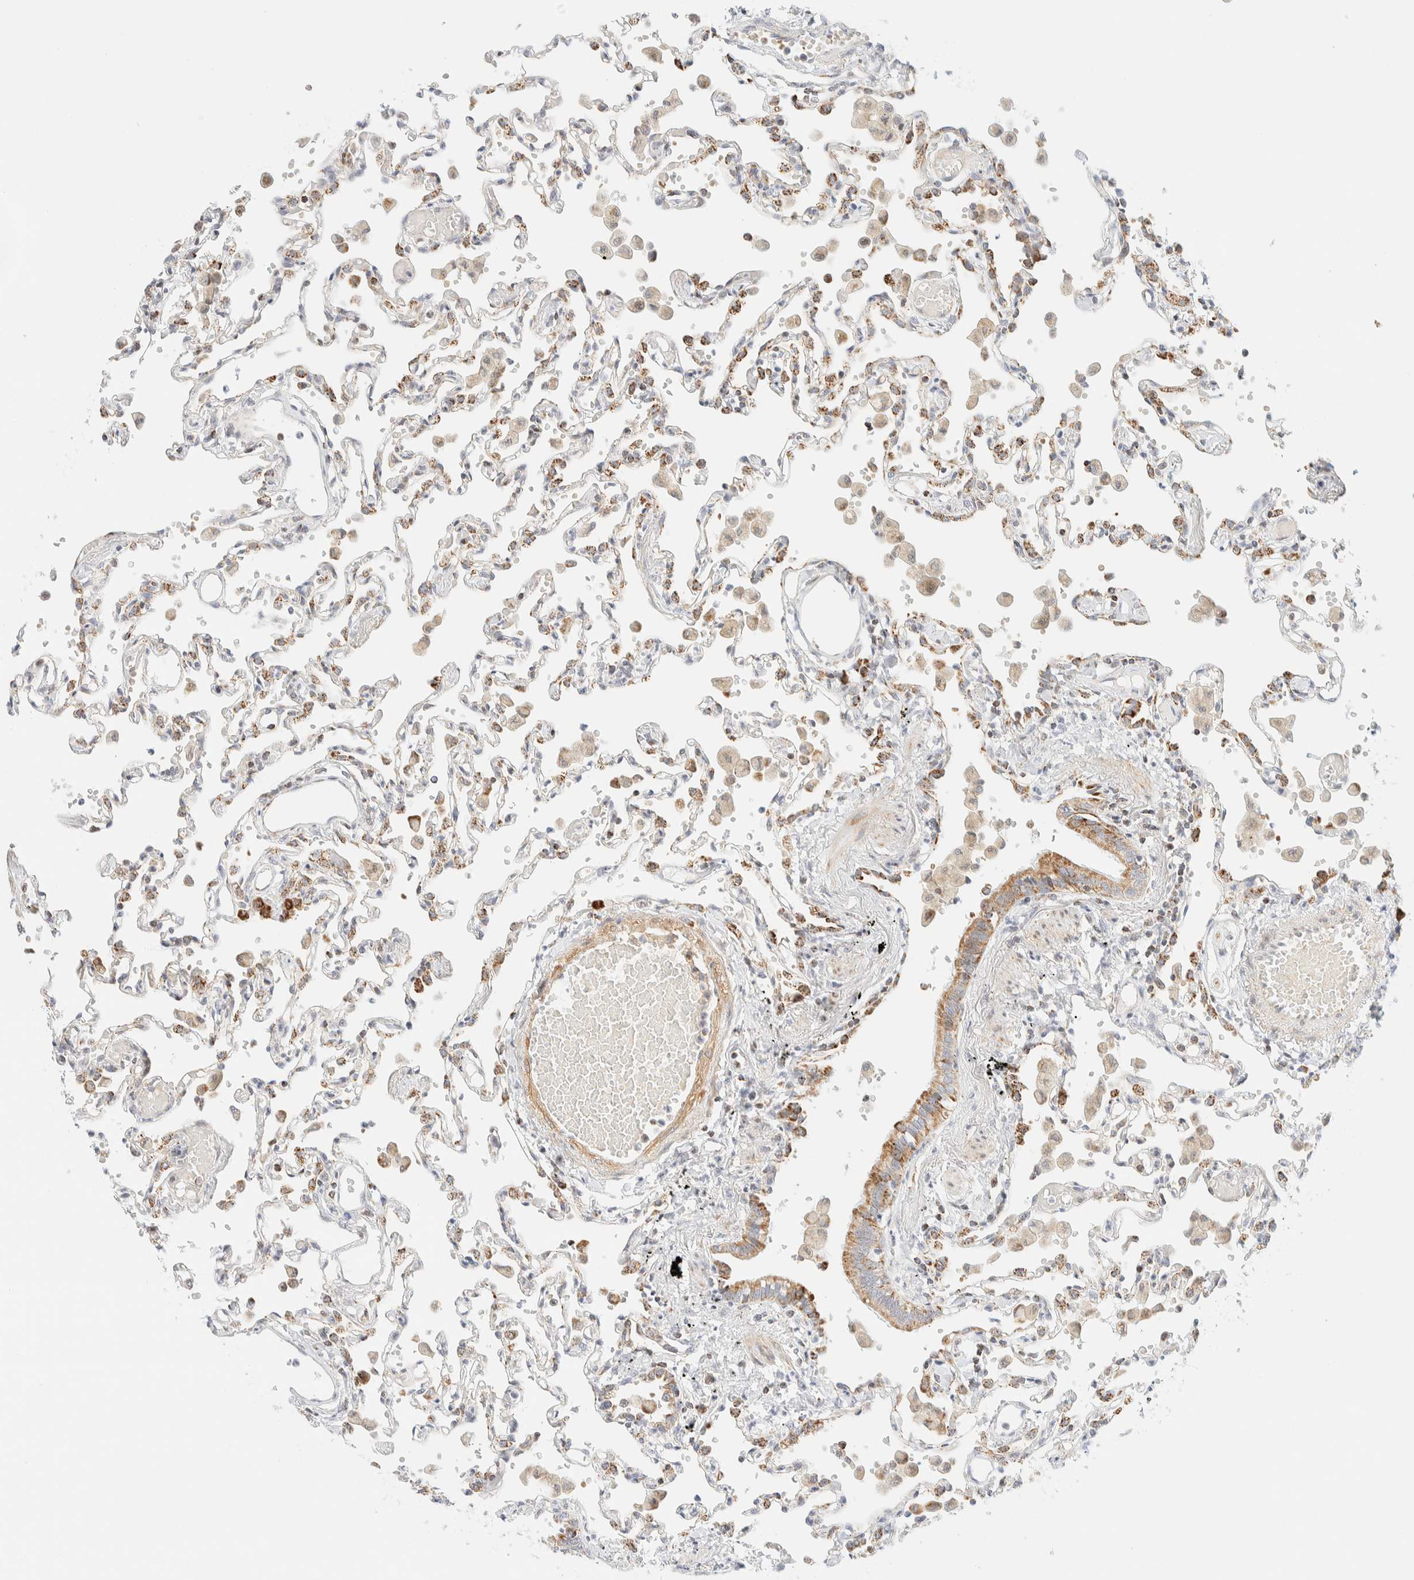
{"staining": {"intensity": "moderate", "quantity": "25%-75%", "location": "cytoplasmic/membranous"}, "tissue": "lung", "cell_type": "Alveolar cells", "image_type": "normal", "snomed": [{"axis": "morphology", "description": "Normal tissue, NOS"}, {"axis": "topography", "description": "Bronchus"}, {"axis": "topography", "description": "Lung"}], "caption": "Immunohistochemical staining of normal human lung exhibits moderate cytoplasmic/membranous protein staining in approximately 25%-75% of alveolar cells. The protein of interest is shown in brown color, while the nuclei are stained blue.", "gene": "PPM1K", "patient": {"sex": "female", "age": 49}}